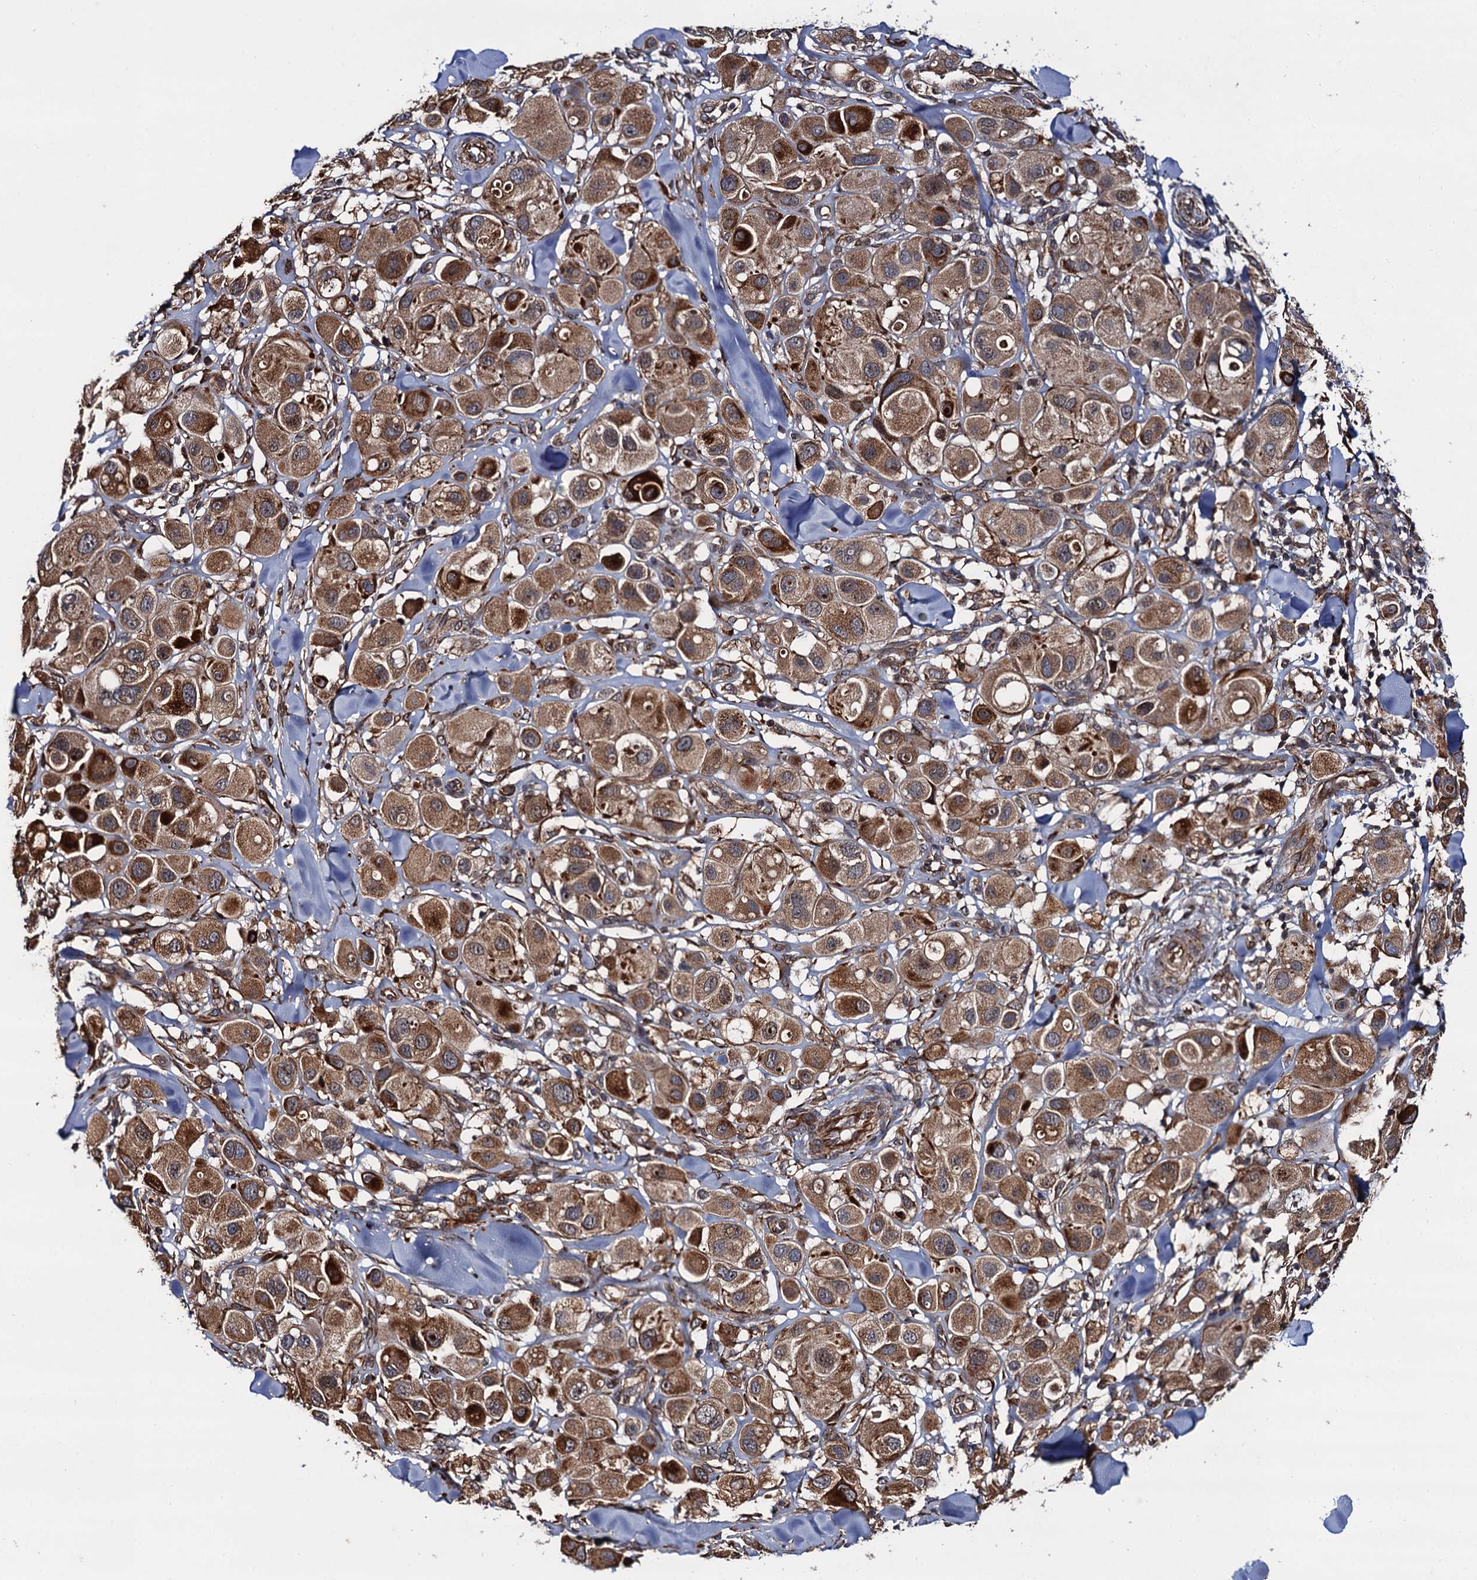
{"staining": {"intensity": "moderate", "quantity": ">75%", "location": "cytoplasmic/membranous"}, "tissue": "melanoma", "cell_type": "Tumor cells", "image_type": "cancer", "snomed": [{"axis": "morphology", "description": "Malignant melanoma, Metastatic site"}, {"axis": "topography", "description": "Skin"}], "caption": "IHC of human melanoma displays medium levels of moderate cytoplasmic/membranous positivity in about >75% of tumor cells.", "gene": "FSIP1", "patient": {"sex": "male", "age": 41}}